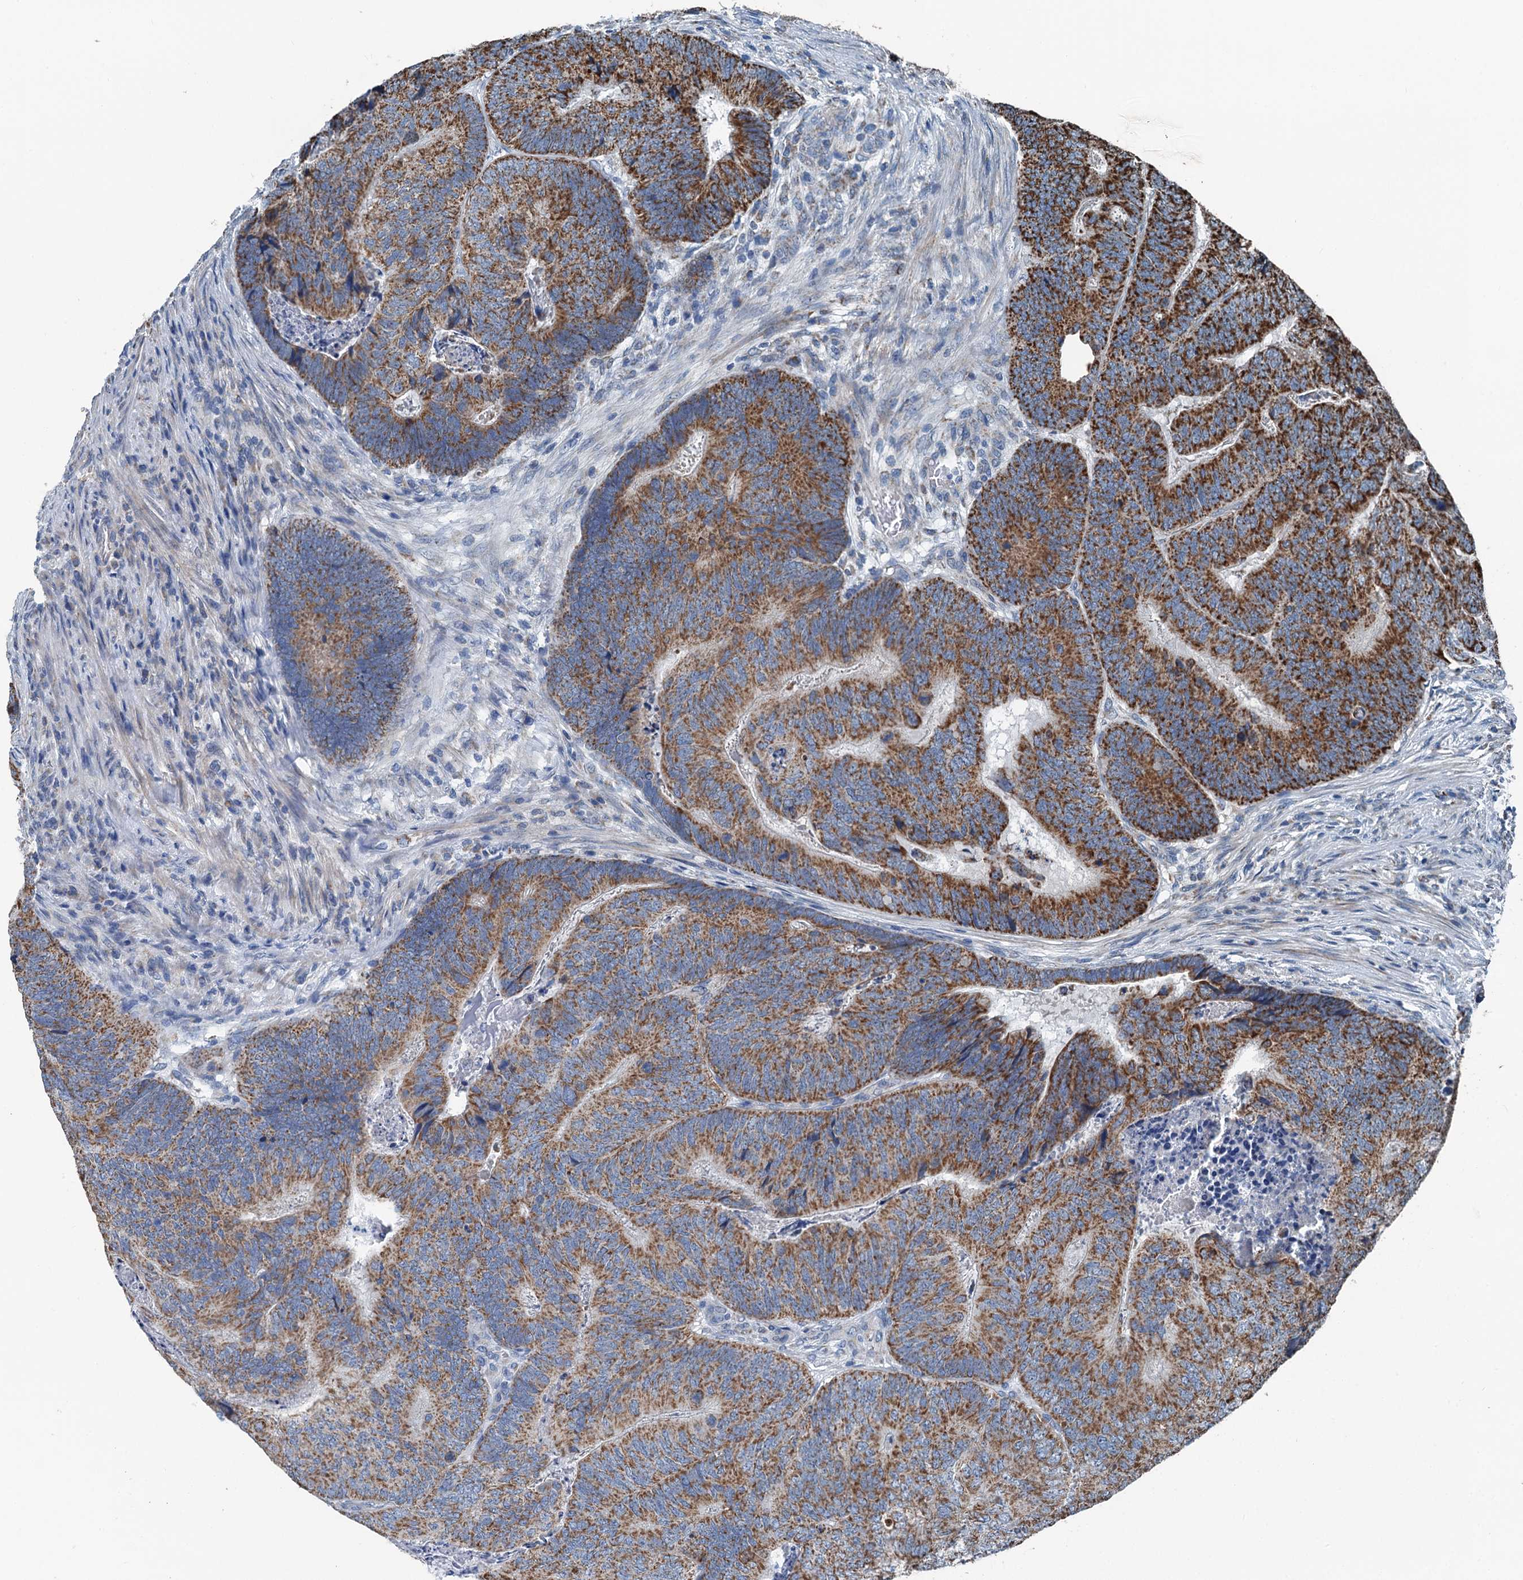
{"staining": {"intensity": "strong", "quantity": ">75%", "location": "cytoplasmic/membranous"}, "tissue": "colorectal cancer", "cell_type": "Tumor cells", "image_type": "cancer", "snomed": [{"axis": "morphology", "description": "Adenocarcinoma, NOS"}, {"axis": "topography", "description": "Colon"}], "caption": "A brown stain shows strong cytoplasmic/membranous staining of a protein in human adenocarcinoma (colorectal) tumor cells.", "gene": "TRPT1", "patient": {"sex": "female", "age": 67}}